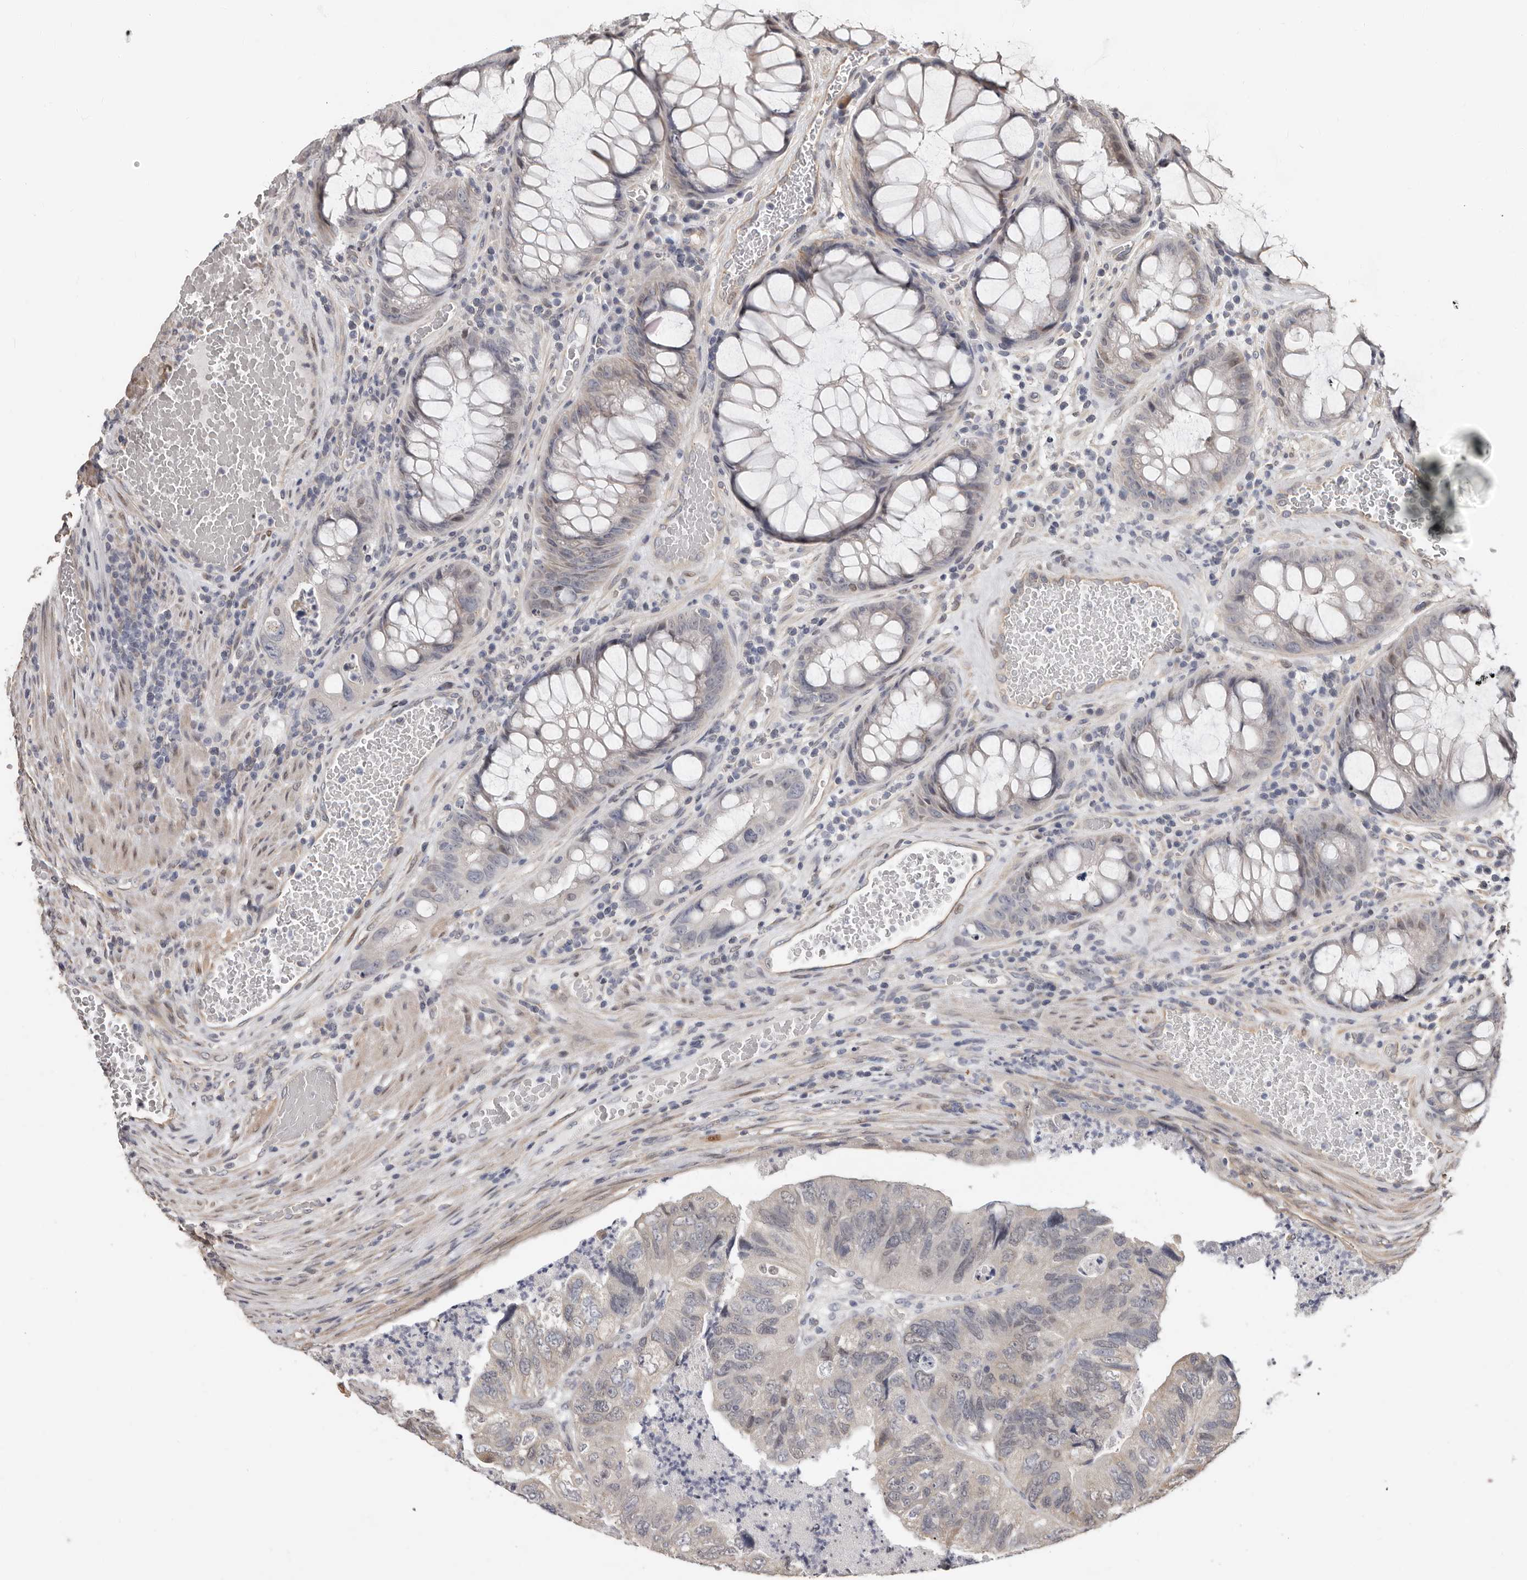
{"staining": {"intensity": "negative", "quantity": "none", "location": "none"}, "tissue": "colorectal cancer", "cell_type": "Tumor cells", "image_type": "cancer", "snomed": [{"axis": "morphology", "description": "Adenocarcinoma, NOS"}, {"axis": "topography", "description": "Rectum"}], "caption": "IHC micrograph of human adenocarcinoma (colorectal) stained for a protein (brown), which reveals no staining in tumor cells. (DAB immunohistochemistry visualized using brightfield microscopy, high magnification).", "gene": "KHDRBS2", "patient": {"sex": "male", "age": 63}}